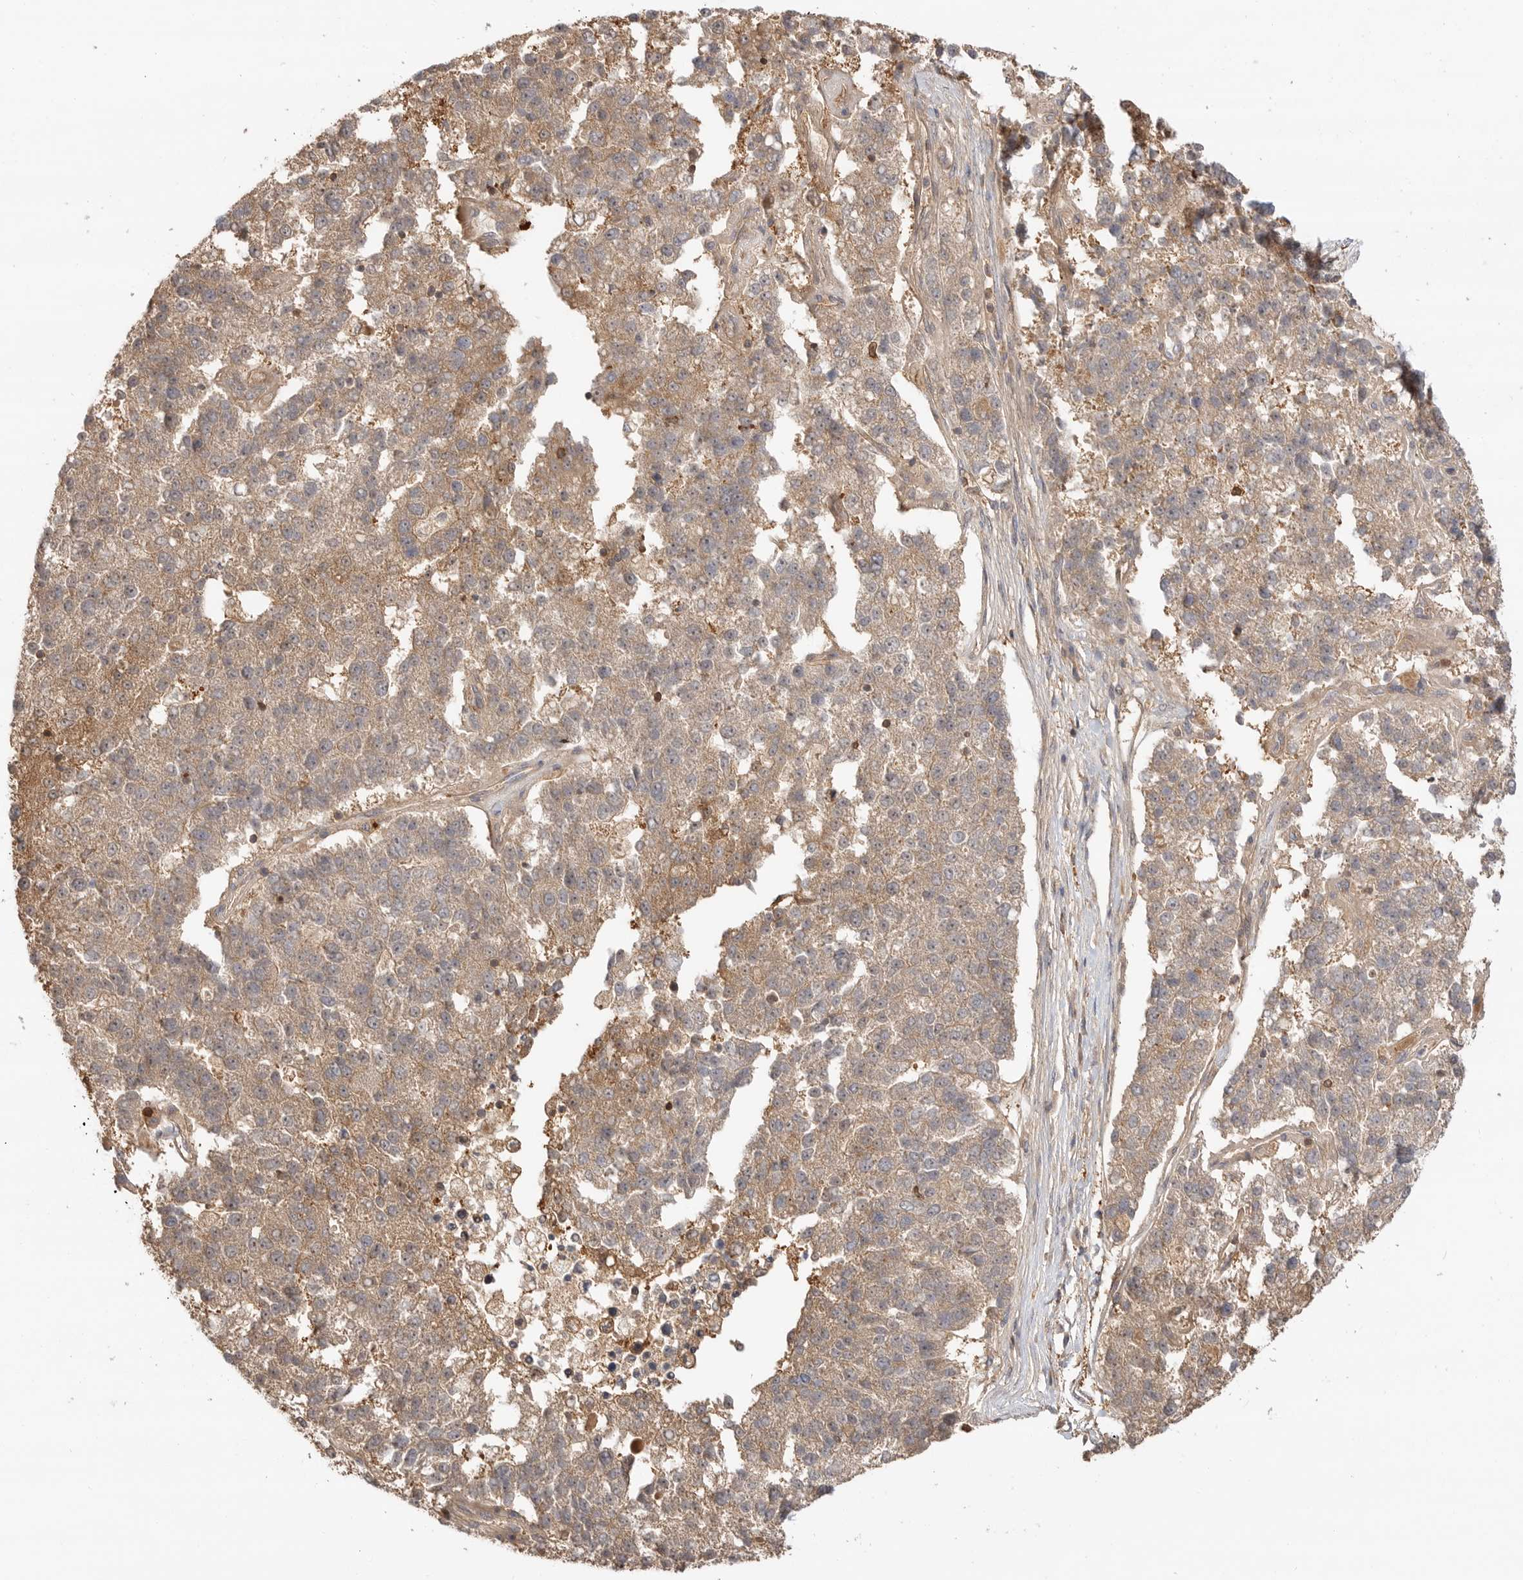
{"staining": {"intensity": "moderate", "quantity": "25%-75%", "location": "cytoplasmic/membranous"}, "tissue": "pancreatic cancer", "cell_type": "Tumor cells", "image_type": "cancer", "snomed": [{"axis": "morphology", "description": "Adenocarcinoma, NOS"}, {"axis": "topography", "description": "Pancreas"}], "caption": "Pancreatic cancer (adenocarcinoma) was stained to show a protein in brown. There is medium levels of moderate cytoplasmic/membranous staining in approximately 25%-75% of tumor cells.", "gene": "CLDN12", "patient": {"sex": "female", "age": 61}}